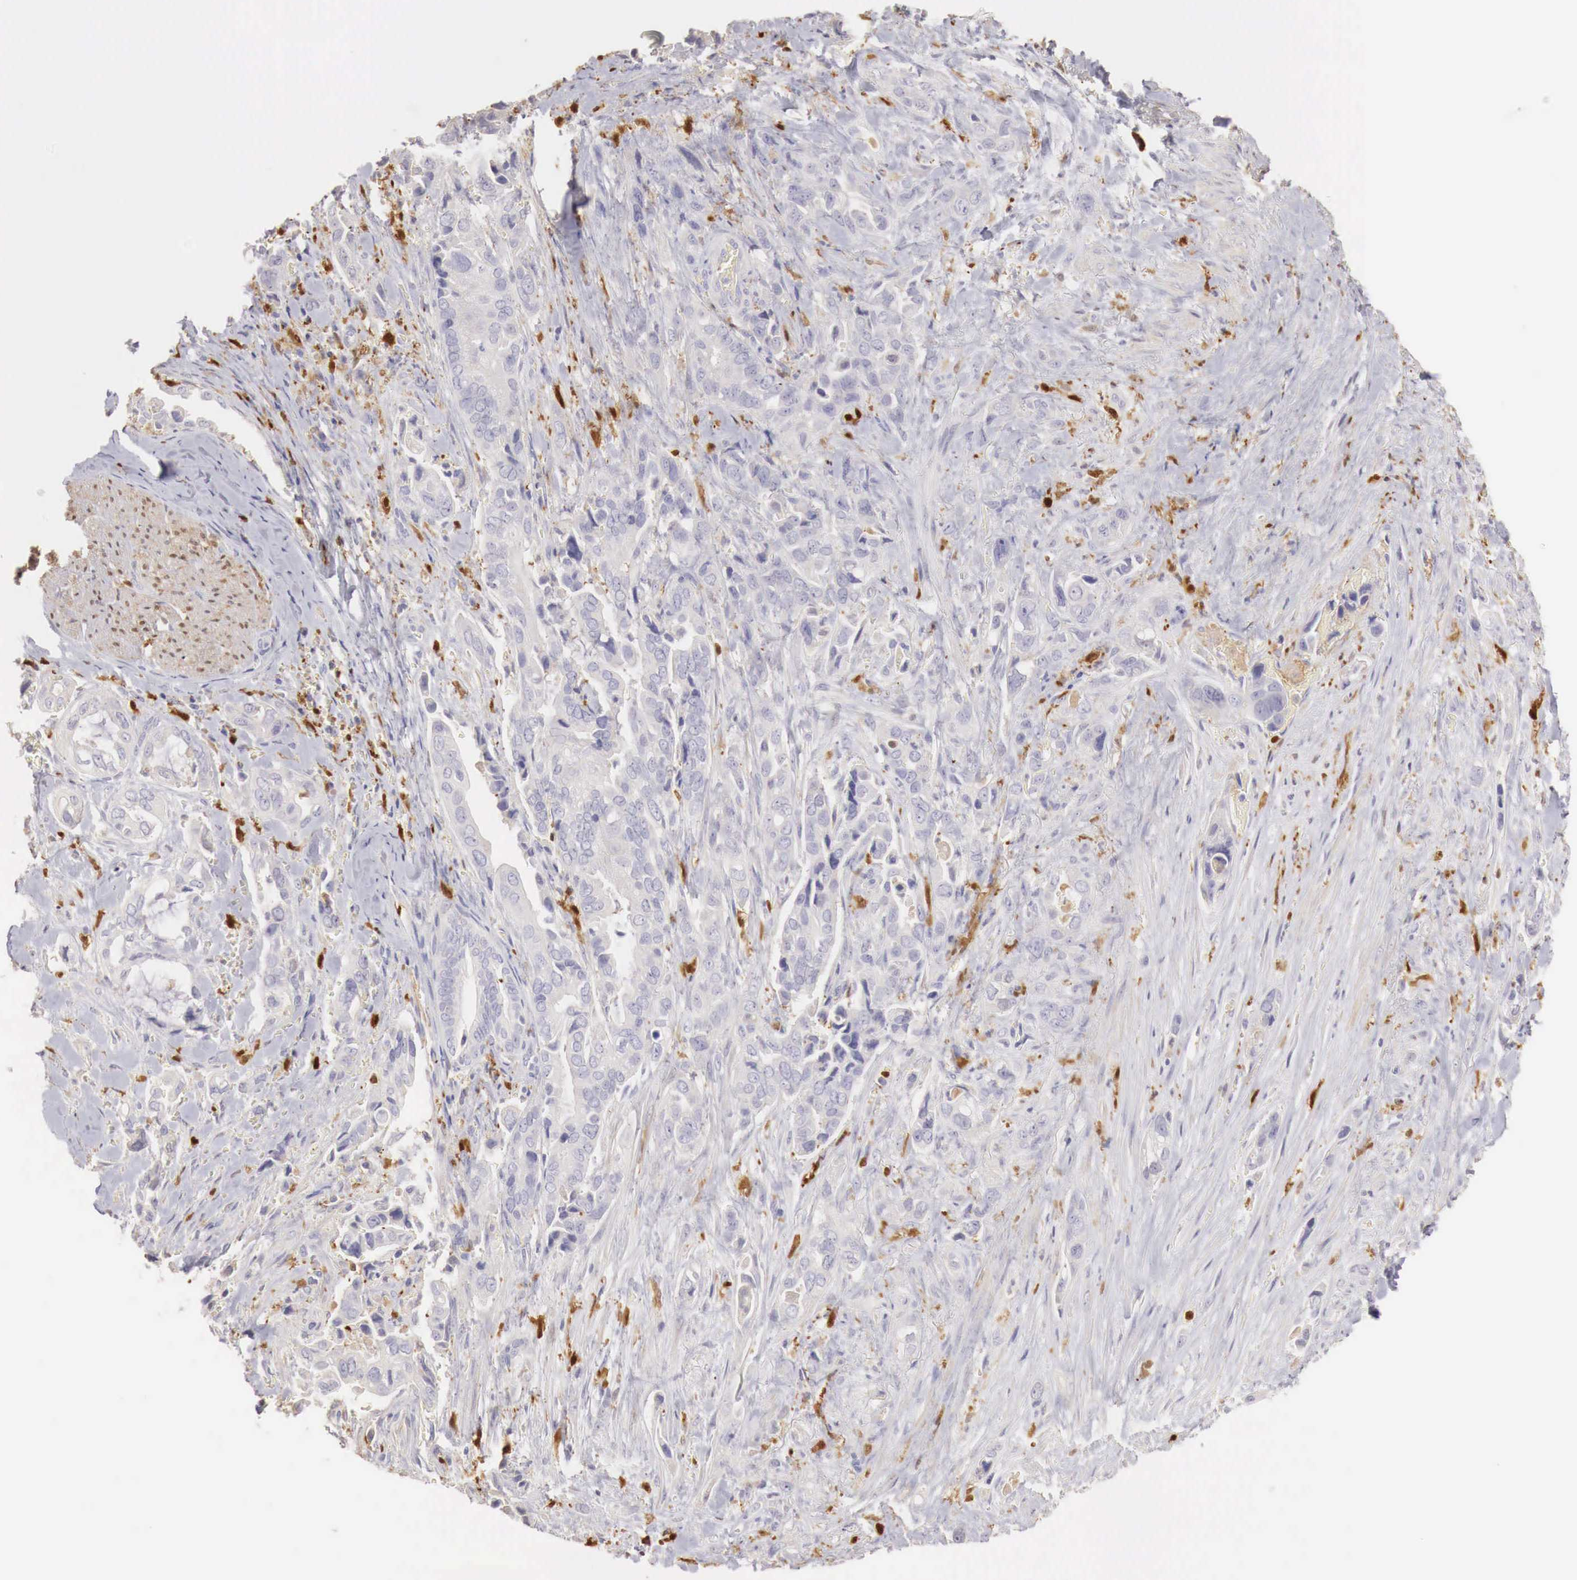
{"staining": {"intensity": "negative", "quantity": "none", "location": "none"}, "tissue": "pancreatic cancer", "cell_type": "Tumor cells", "image_type": "cancer", "snomed": [{"axis": "morphology", "description": "Adenocarcinoma, NOS"}, {"axis": "topography", "description": "Pancreas"}], "caption": "This photomicrograph is of pancreatic cancer stained with IHC to label a protein in brown with the nuclei are counter-stained blue. There is no positivity in tumor cells. (DAB immunohistochemistry (IHC) visualized using brightfield microscopy, high magnification).", "gene": "RENBP", "patient": {"sex": "male", "age": 69}}